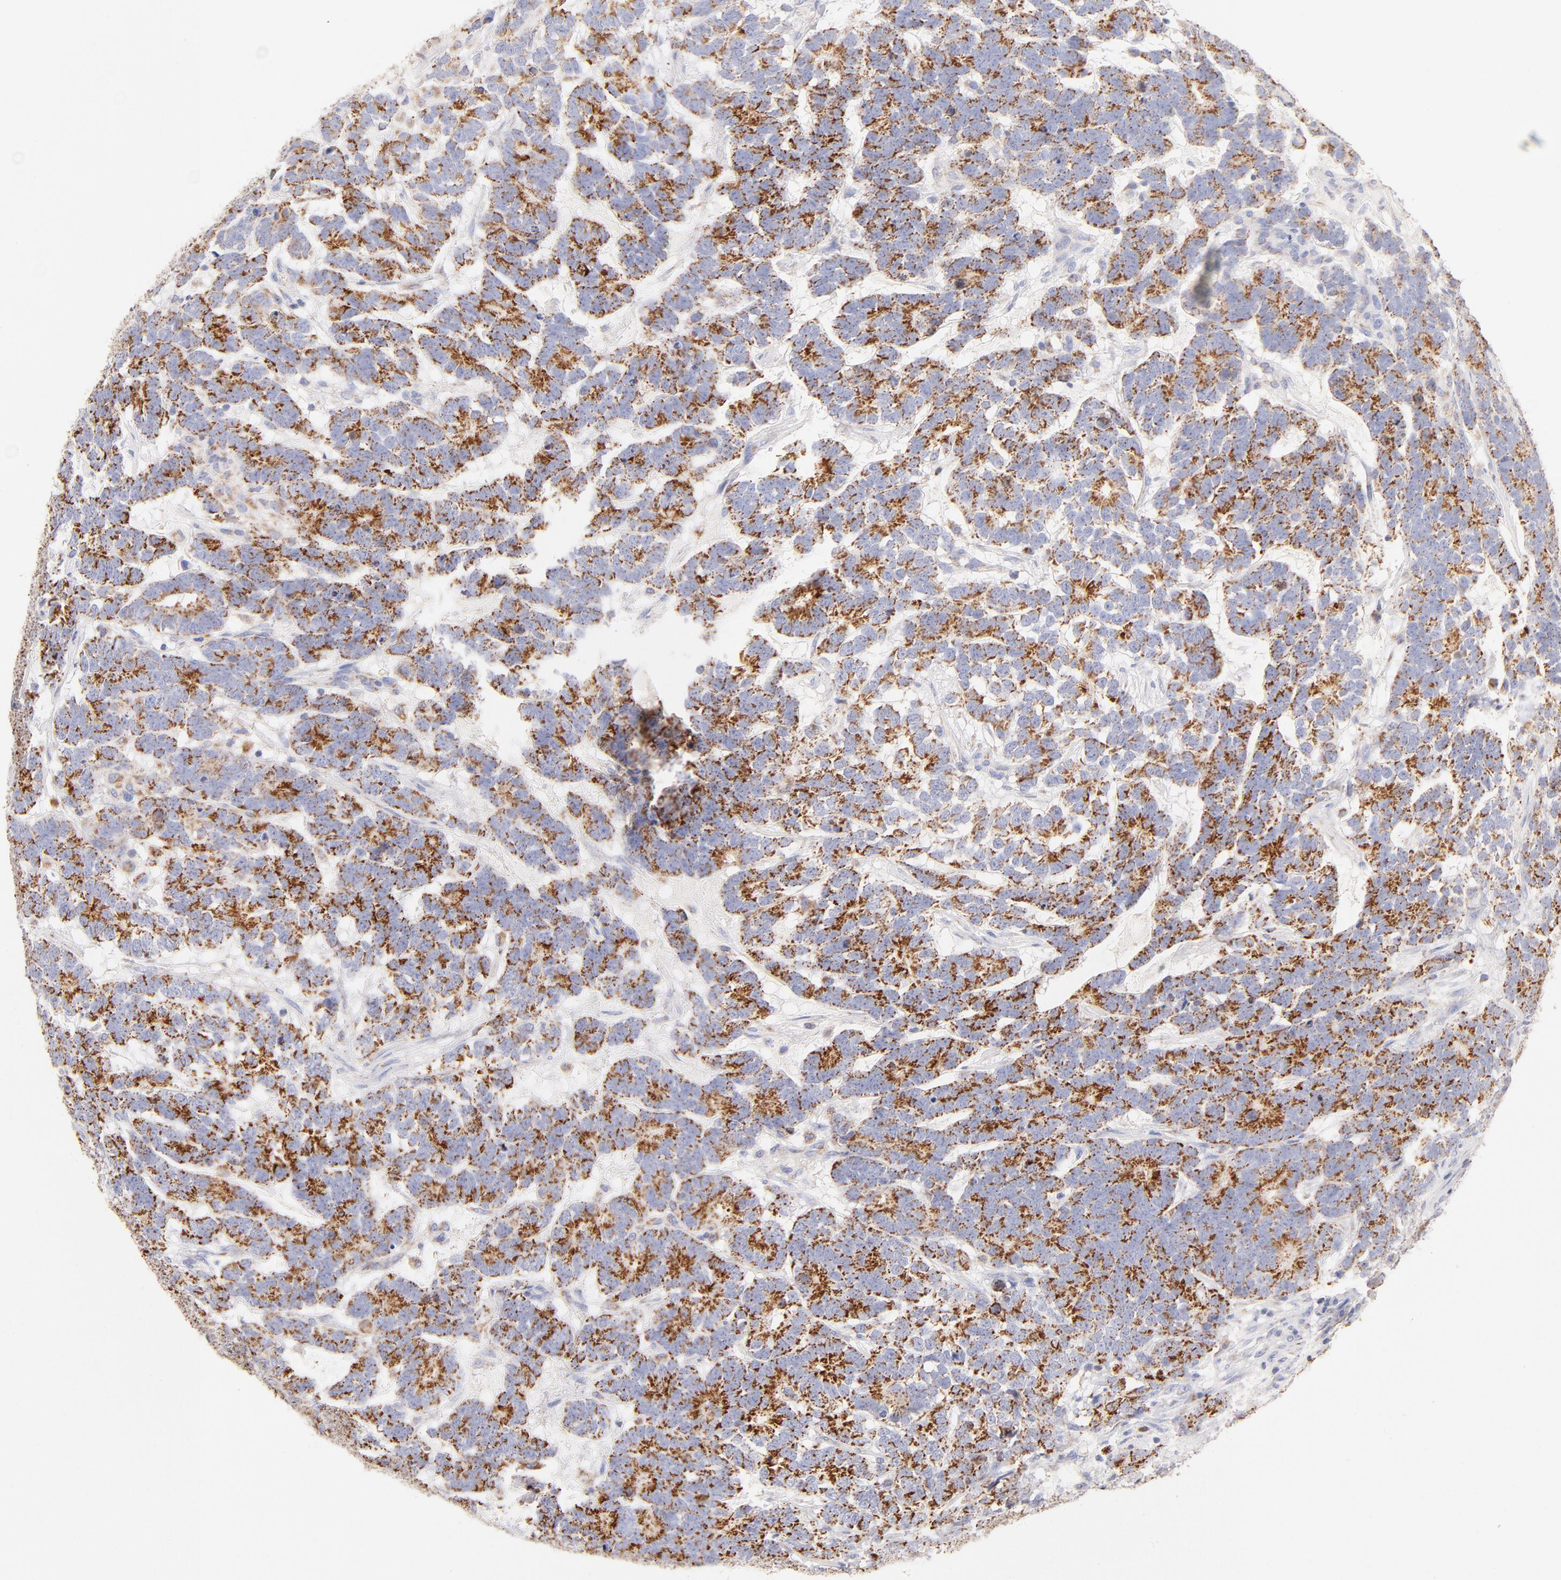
{"staining": {"intensity": "strong", "quantity": ">75%", "location": "cytoplasmic/membranous"}, "tissue": "testis cancer", "cell_type": "Tumor cells", "image_type": "cancer", "snomed": [{"axis": "morphology", "description": "Carcinoma, Embryonal, NOS"}, {"axis": "topography", "description": "Testis"}], "caption": "A high amount of strong cytoplasmic/membranous staining is present in about >75% of tumor cells in testis cancer tissue.", "gene": "AIFM1", "patient": {"sex": "male", "age": 26}}